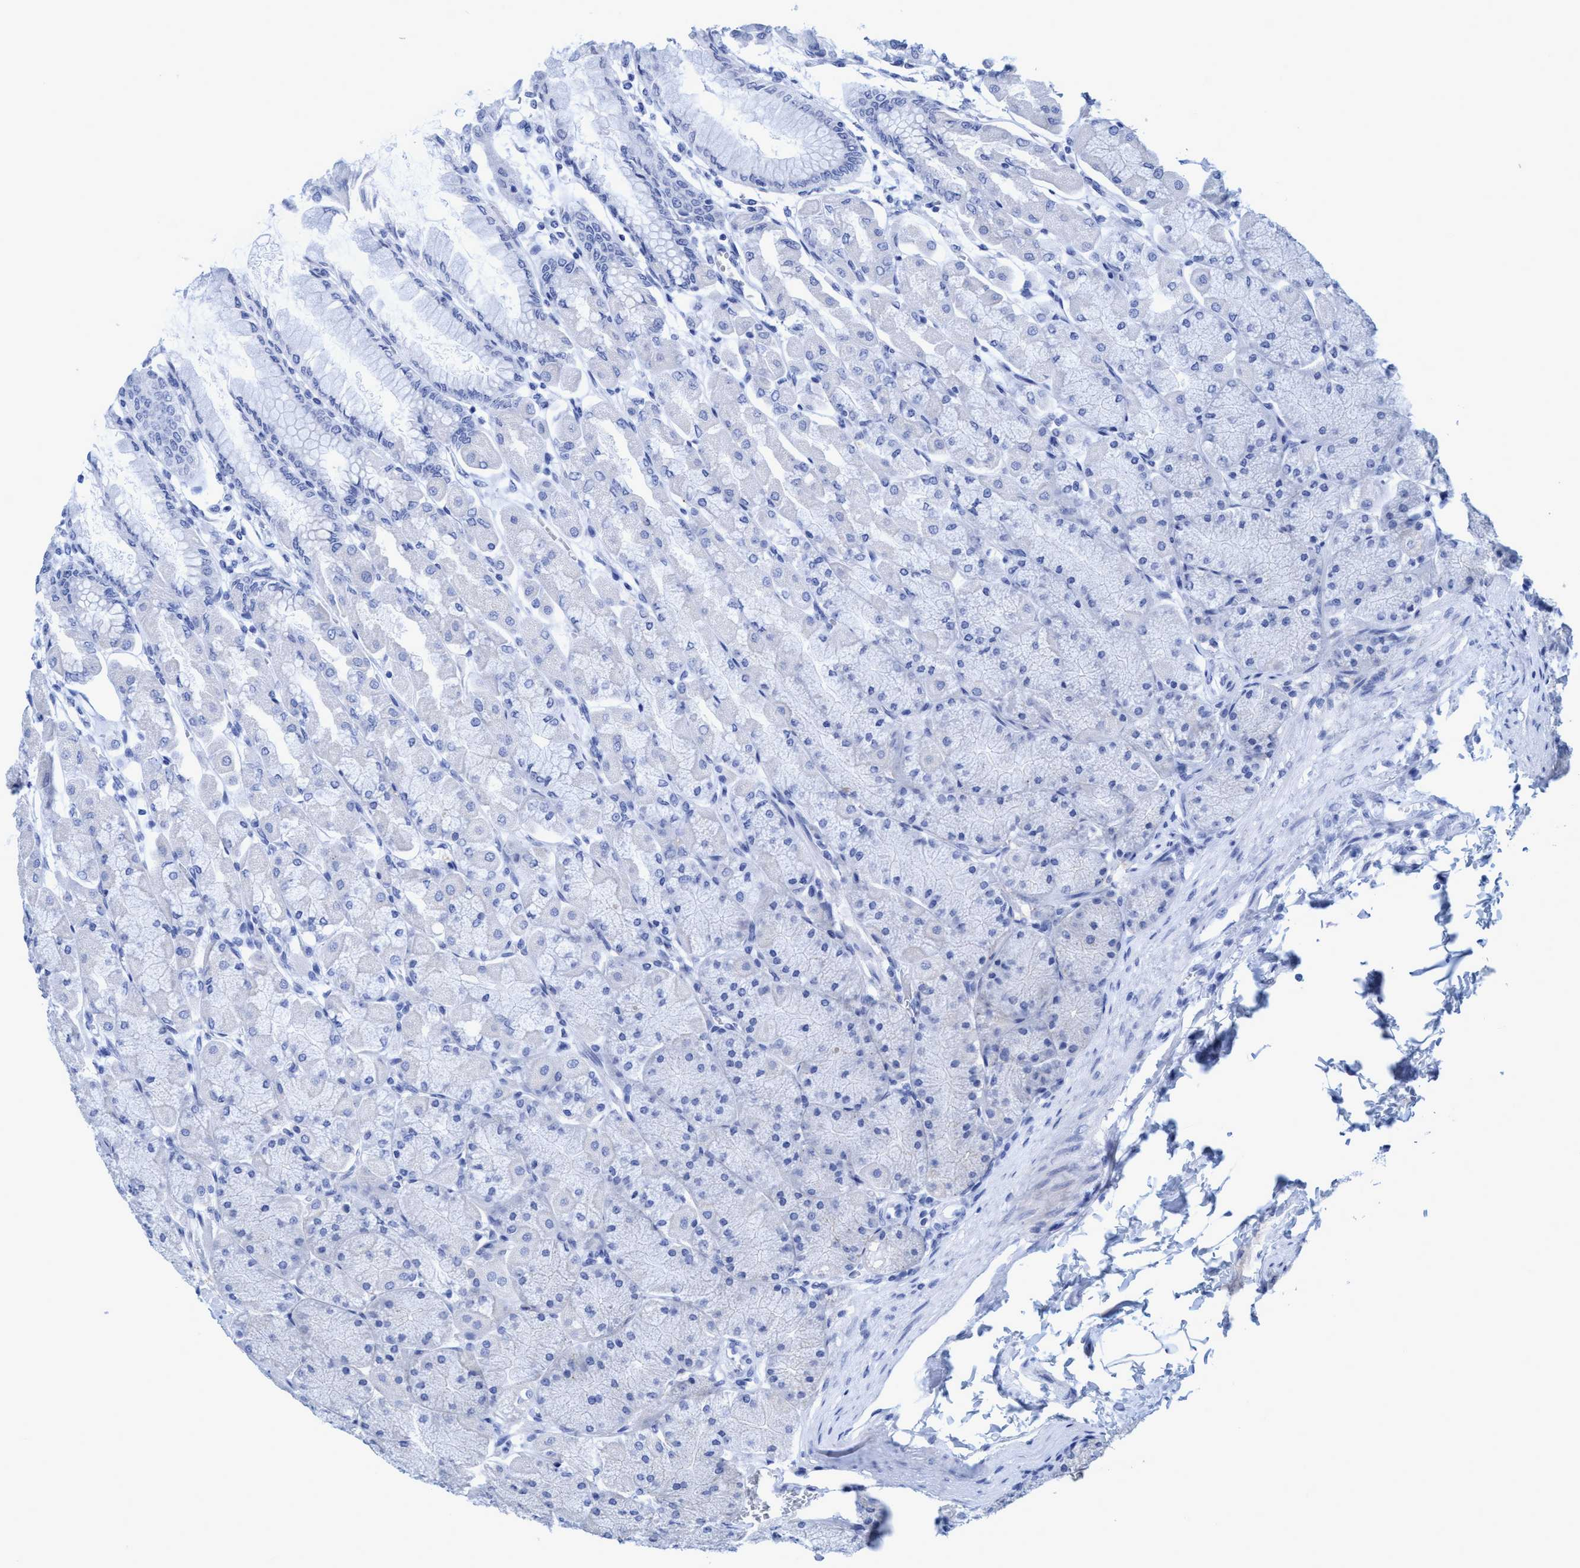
{"staining": {"intensity": "weak", "quantity": "<25%", "location": "cytoplasmic/membranous"}, "tissue": "stomach", "cell_type": "Glandular cells", "image_type": "normal", "snomed": [{"axis": "morphology", "description": "Normal tissue, NOS"}, {"axis": "topography", "description": "Stomach, upper"}], "caption": "Unremarkable stomach was stained to show a protein in brown. There is no significant positivity in glandular cells. (DAB (3,3'-diaminobenzidine) immunohistochemistry visualized using brightfield microscopy, high magnification).", "gene": "PLPPR1", "patient": {"sex": "female", "age": 56}}